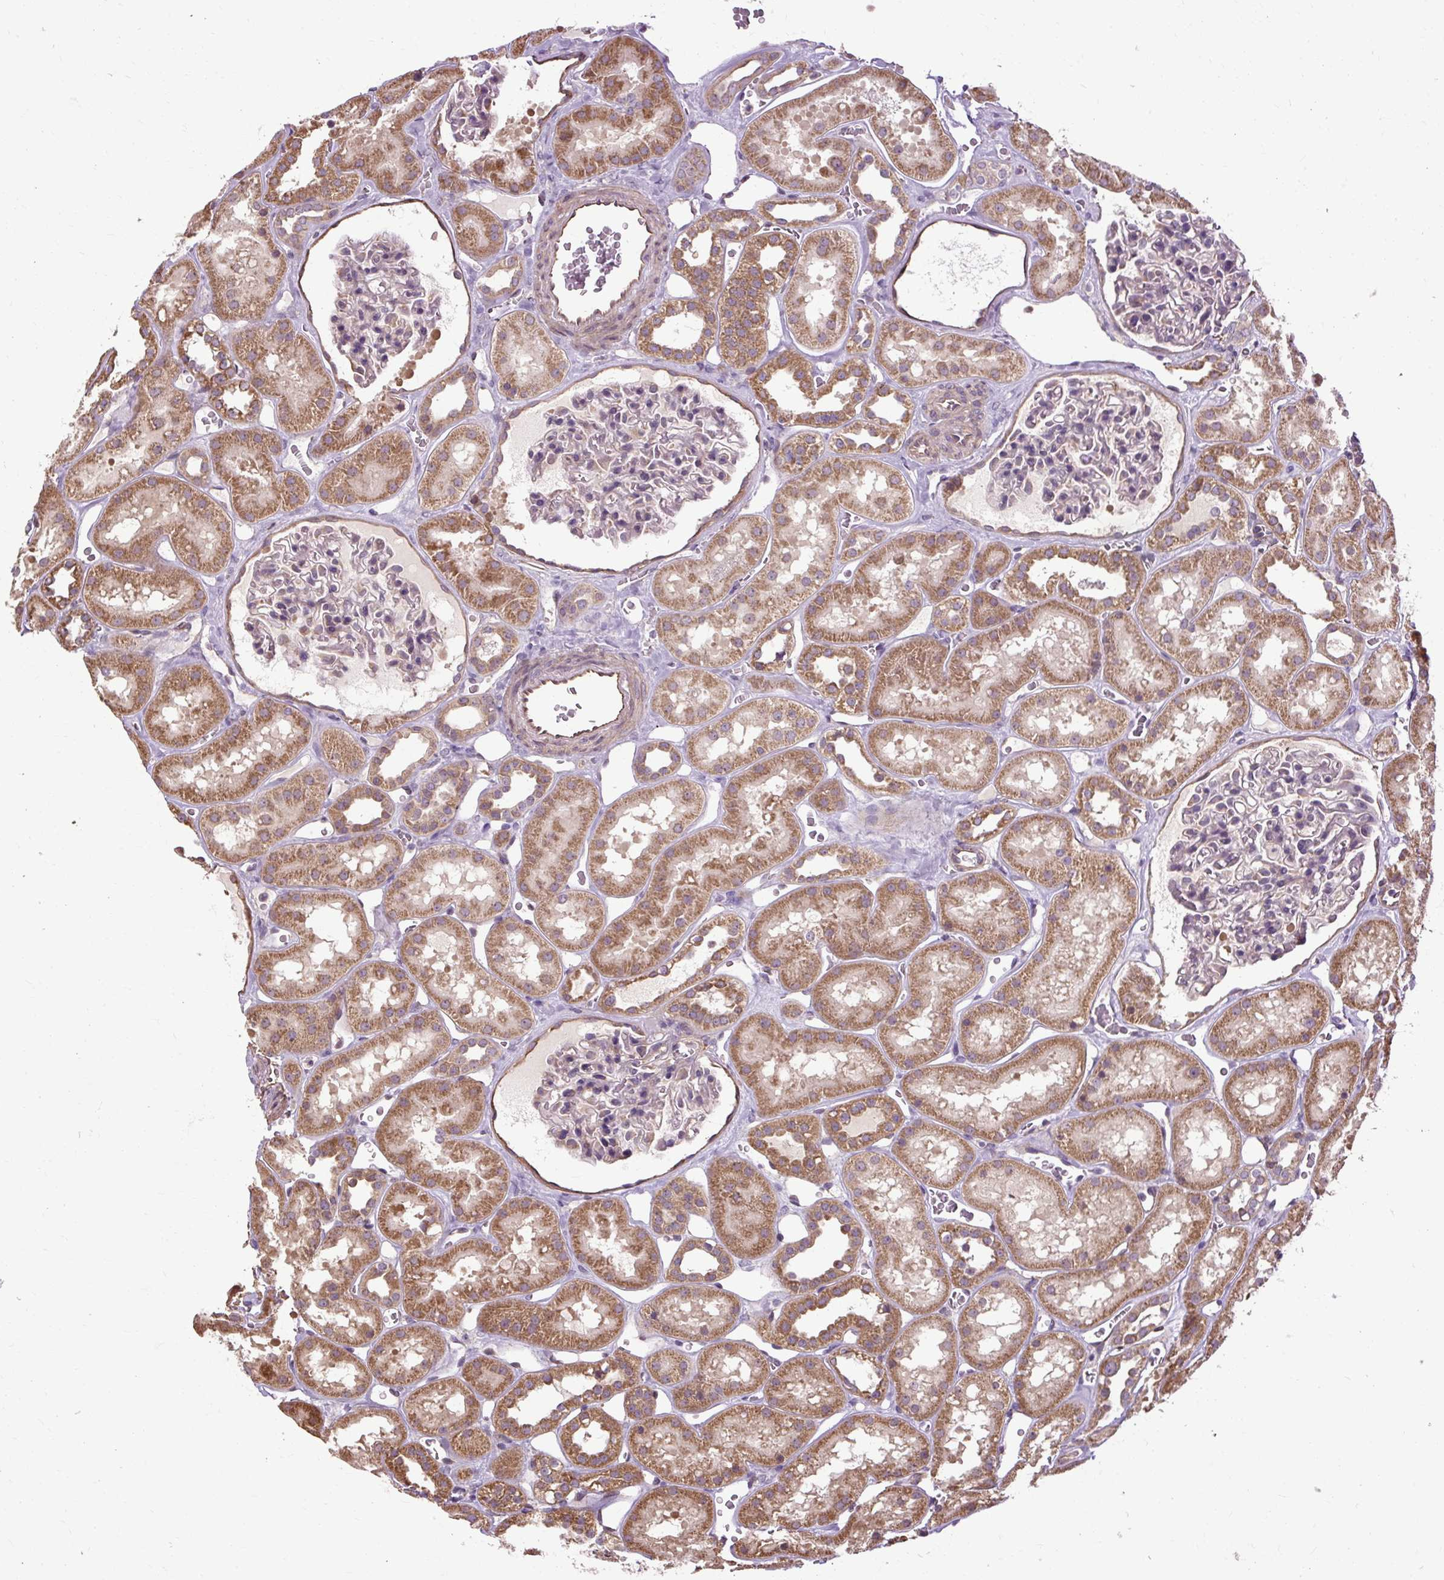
{"staining": {"intensity": "negative", "quantity": "none", "location": "none"}, "tissue": "kidney", "cell_type": "Cells in glomeruli", "image_type": "normal", "snomed": [{"axis": "morphology", "description": "Normal tissue, NOS"}, {"axis": "topography", "description": "Kidney"}], "caption": "High power microscopy photomicrograph of an IHC photomicrograph of unremarkable kidney, revealing no significant positivity in cells in glomeruli.", "gene": "FLRT1", "patient": {"sex": "female", "age": 41}}